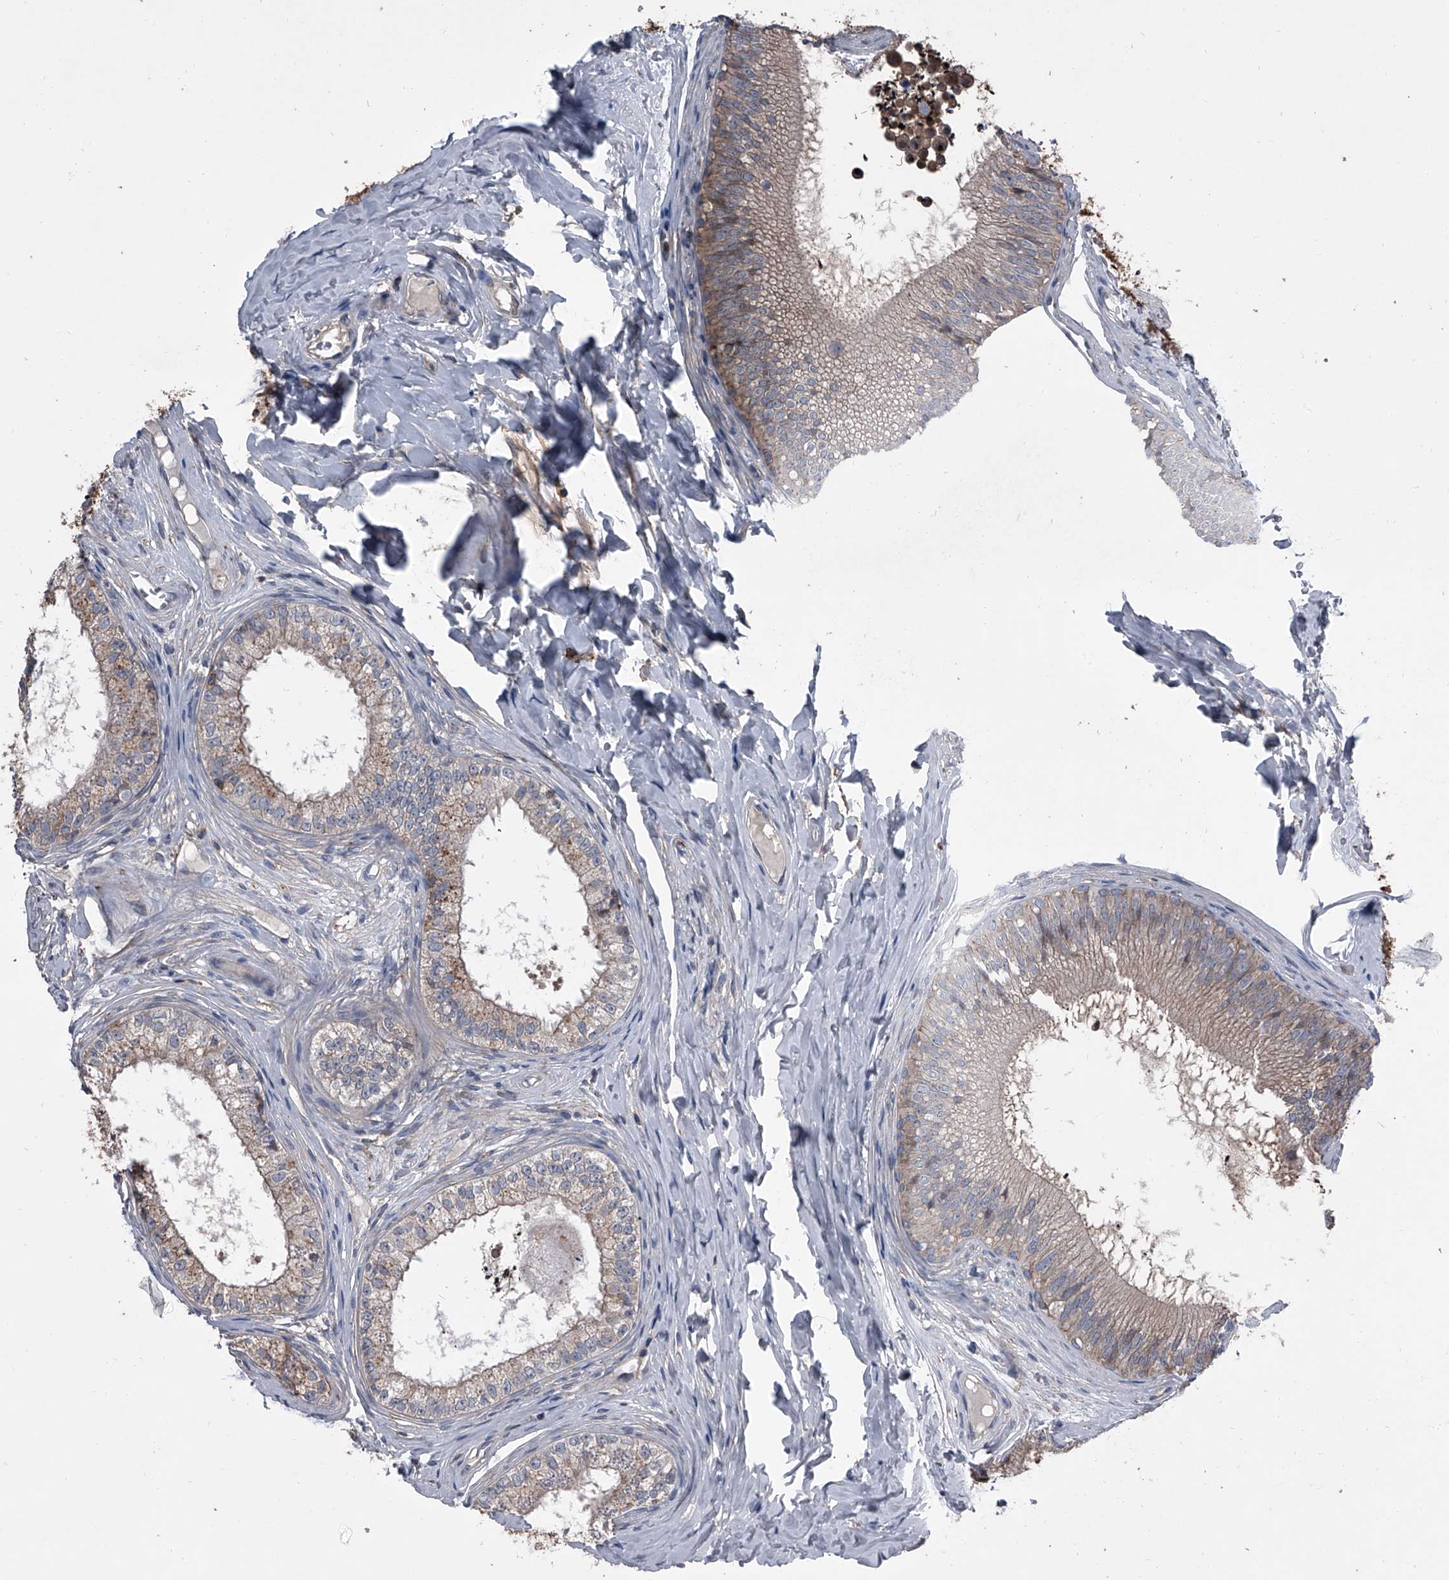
{"staining": {"intensity": "moderate", "quantity": "25%-75%", "location": "cytoplasmic/membranous"}, "tissue": "epididymis", "cell_type": "Glandular cells", "image_type": "normal", "snomed": [{"axis": "morphology", "description": "Normal tissue, NOS"}, {"axis": "topography", "description": "Epididymis"}], "caption": "Unremarkable epididymis displays moderate cytoplasmic/membranous positivity in about 25%-75% of glandular cells Immunohistochemistry stains the protein in brown and the nuclei are stained blue..", "gene": "PIP5K1A", "patient": {"sex": "male", "age": 29}}